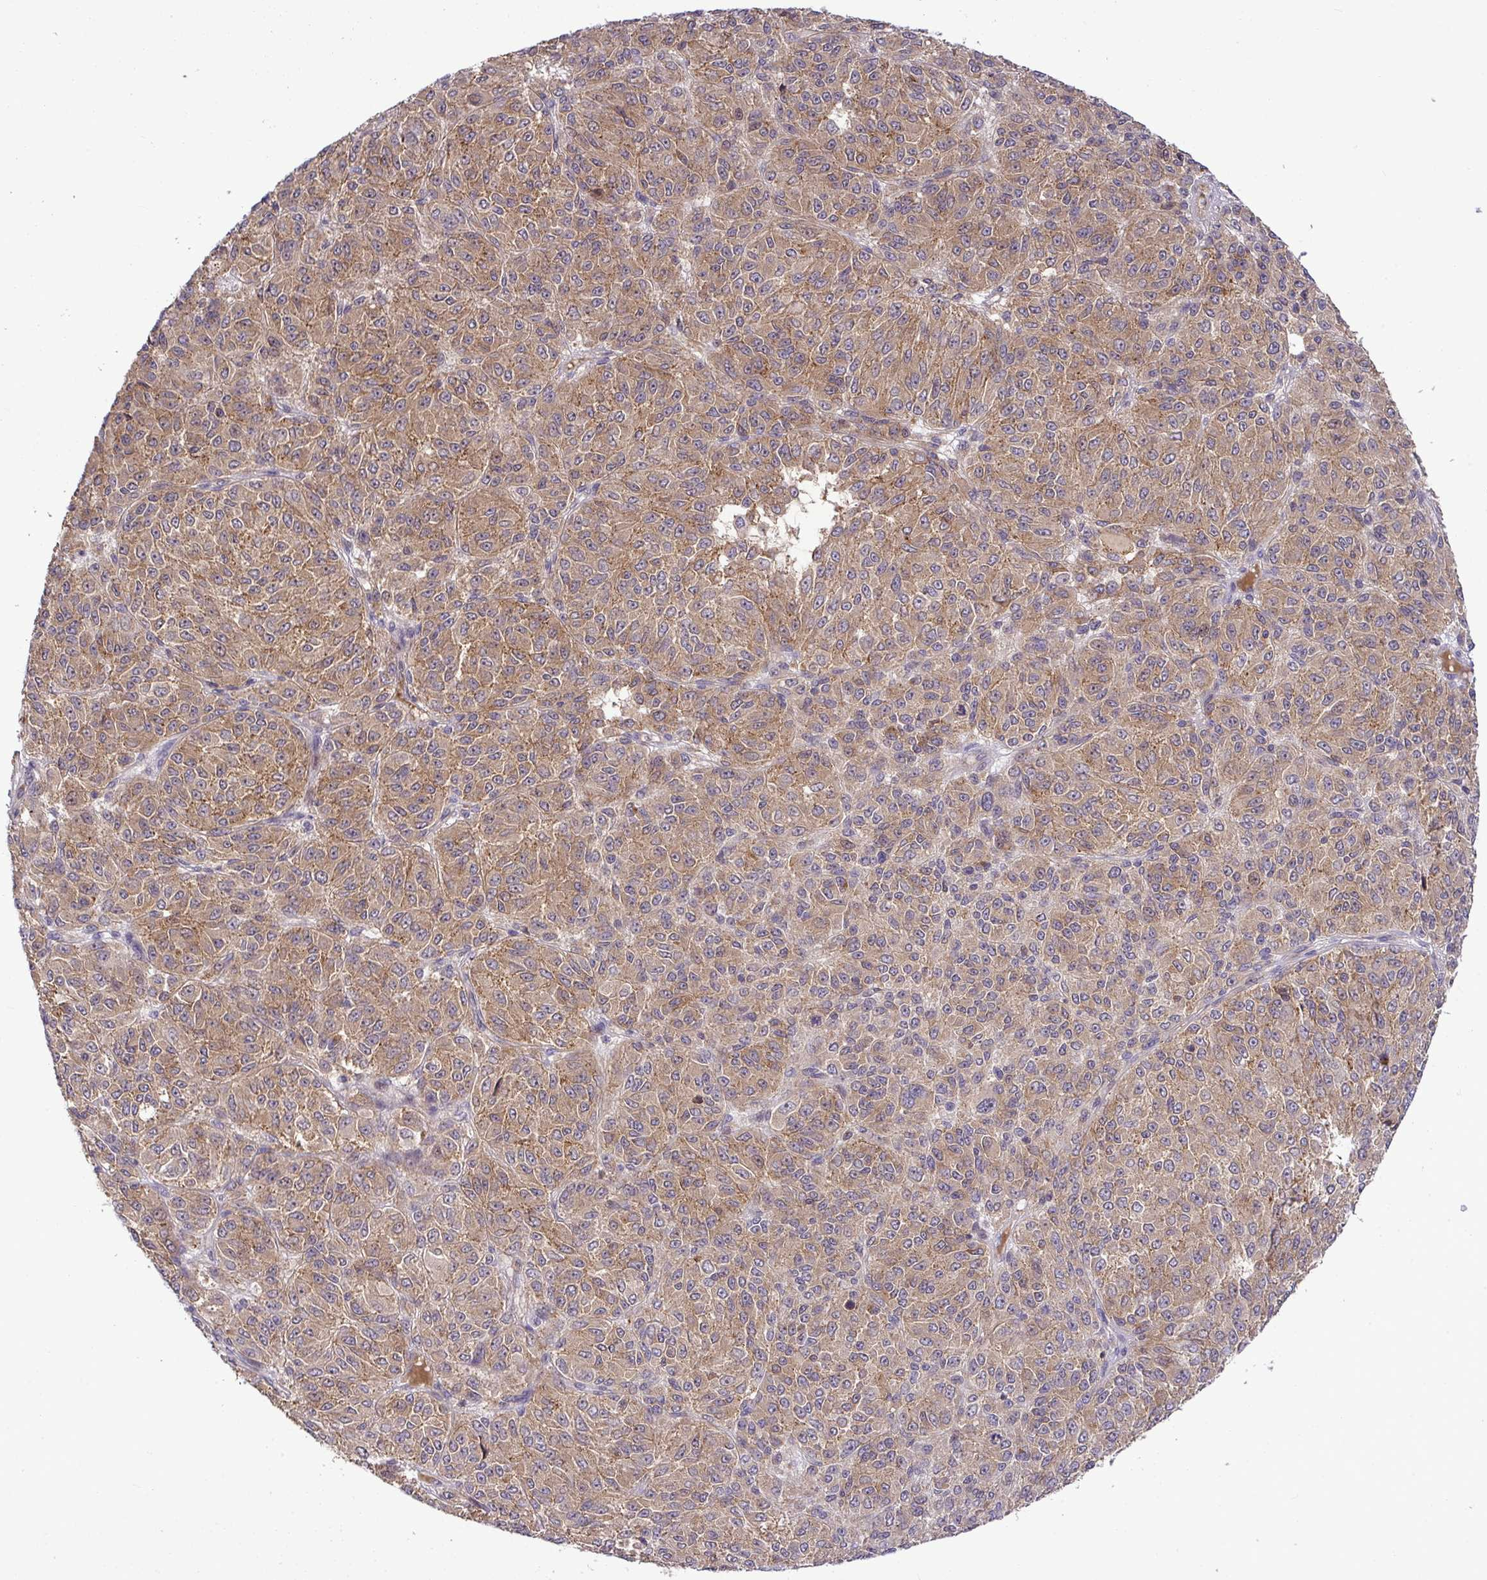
{"staining": {"intensity": "weak", "quantity": ">75%", "location": "cytoplasmic/membranous"}, "tissue": "melanoma", "cell_type": "Tumor cells", "image_type": "cancer", "snomed": [{"axis": "morphology", "description": "Malignant melanoma, Metastatic site"}, {"axis": "topography", "description": "Brain"}], "caption": "Immunohistochemistry (IHC) staining of melanoma, which displays low levels of weak cytoplasmic/membranous expression in approximately >75% of tumor cells indicating weak cytoplasmic/membranous protein staining. The staining was performed using DAB (brown) for protein detection and nuclei were counterstained in hematoxylin (blue).", "gene": "SLC9A6", "patient": {"sex": "female", "age": 56}}